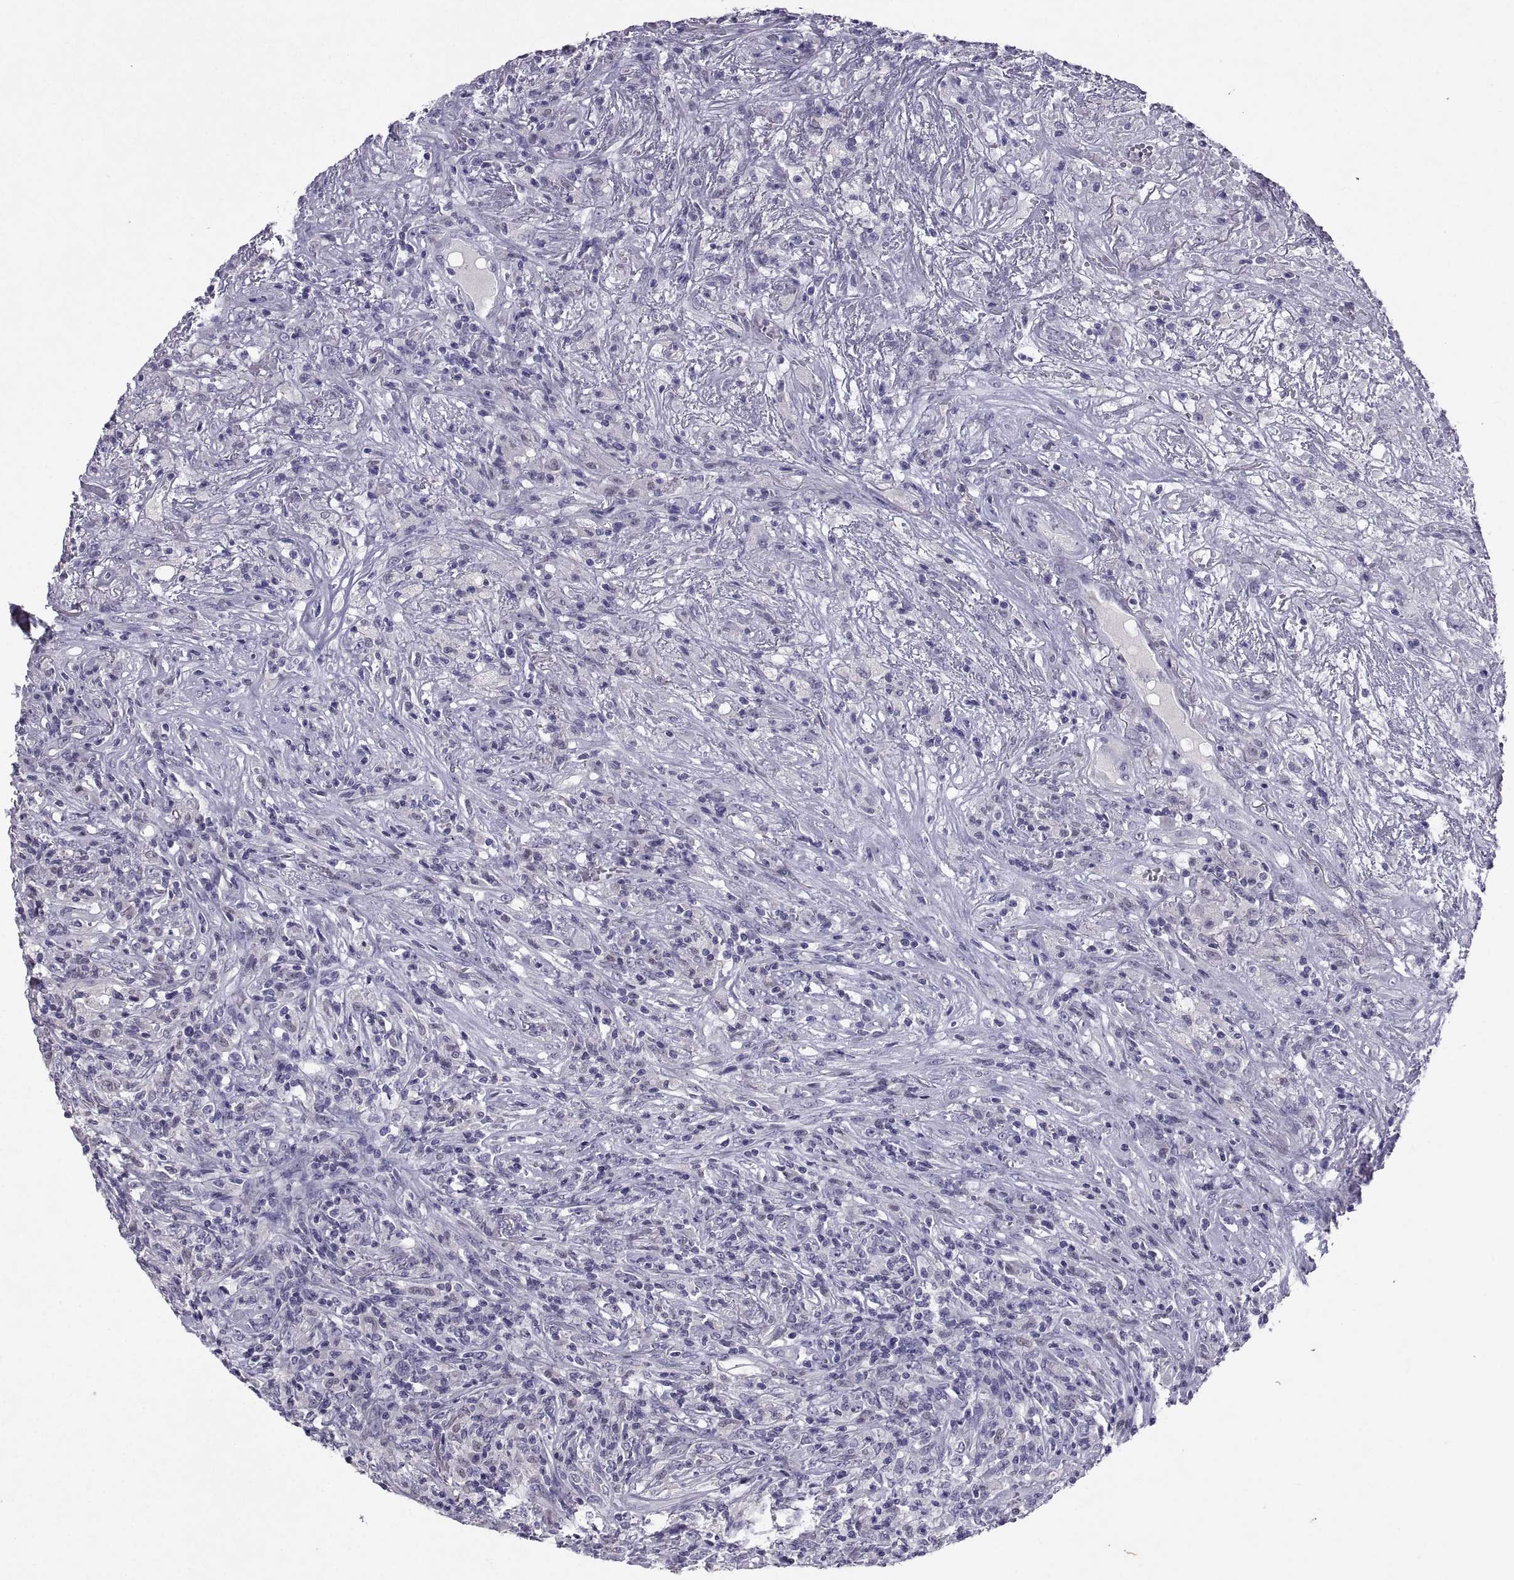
{"staining": {"intensity": "negative", "quantity": "none", "location": "none"}, "tissue": "lymphoma", "cell_type": "Tumor cells", "image_type": "cancer", "snomed": [{"axis": "morphology", "description": "Malignant lymphoma, non-Hodgkin's type, High grade"}, {"axis": "topography", "description": "Lung"}], "caption": "Micrograph shows no significant protein staining in tumor cells of high-grade malignant lymphoma, non-Hodgkin's type.", "gene": "SOX21", "patient": {"sex": "male", "age": 79}}